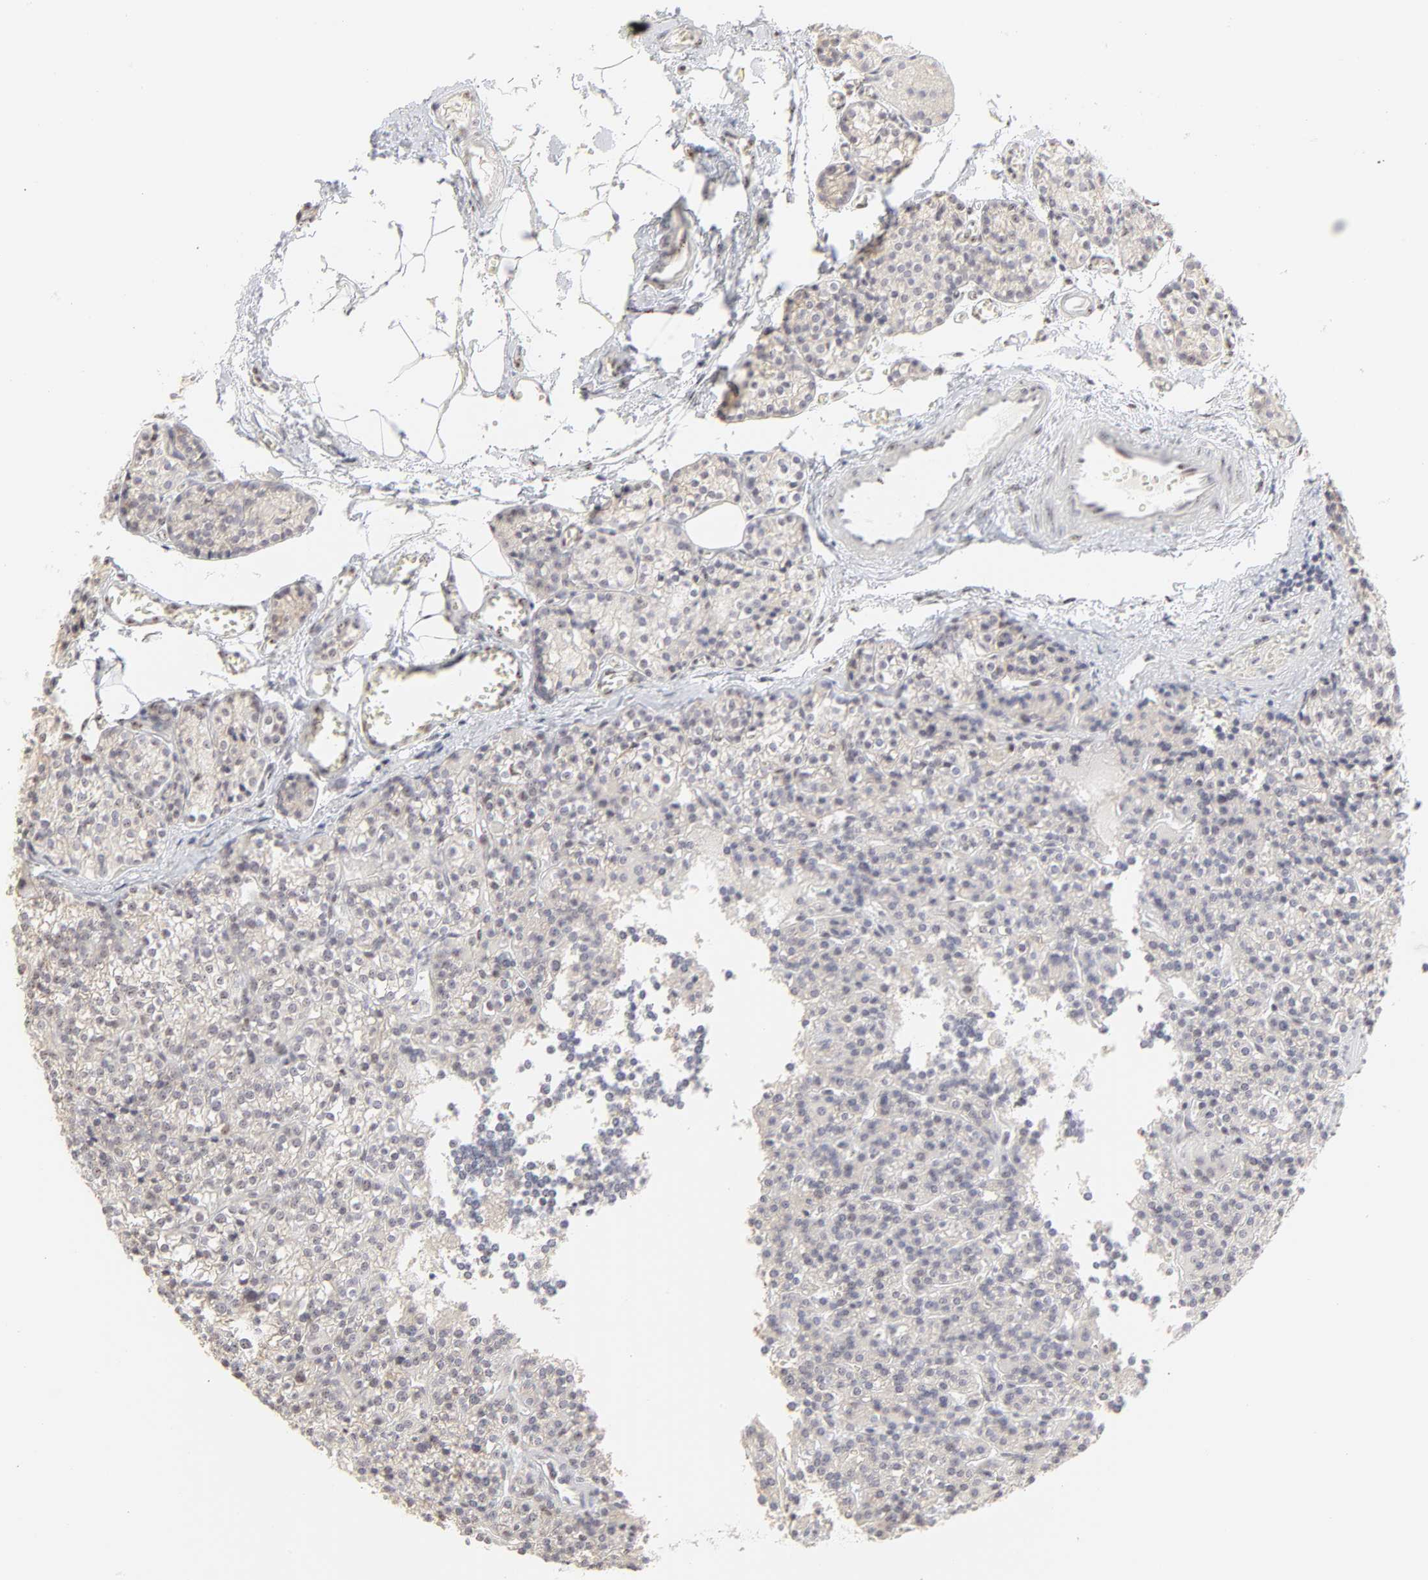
{"staining": {"intensity": "negative", "quantity": "none", "location": "none"}, "tissue": "parathyroid gland", "cell_type": "Glandular cells", "image_type": "normal", "snomed": [{"axis": "morphology", "description": "Normal tissue, NOS"}, {"axis": "topography", "description": "Parathyroid gland"}], "caption": "Human parathyroid gland stained for a protein using immunohistochemistry (IHC) demonstrates no positivity in glandular cells.", "gene": "NFIL3", "patient": {"sex": "female", "age": 50}}